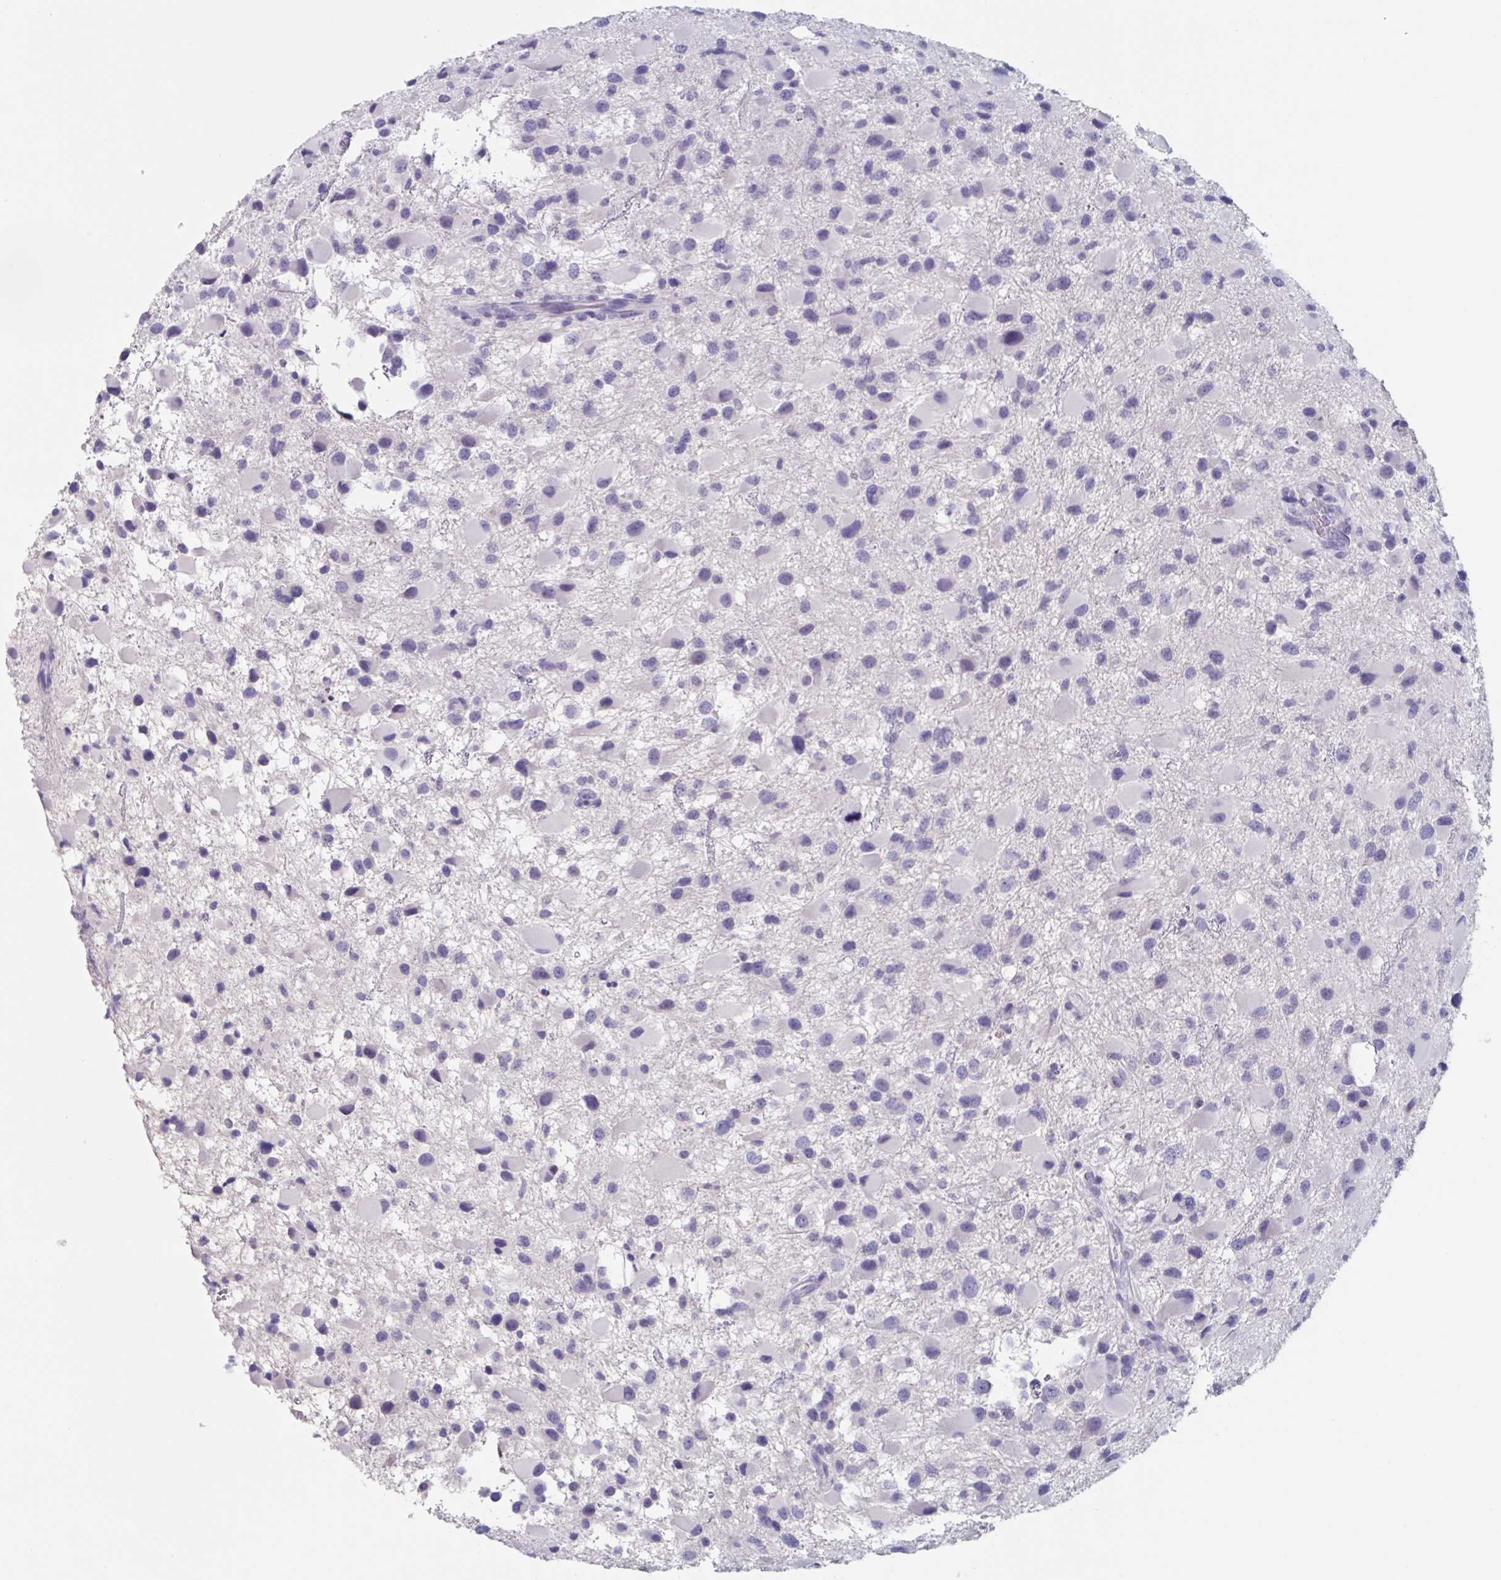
{"staining": {"intensity": "negative", "quantity": "none", "location": "none"}, "tissue": "glioma", "cell_type": "Tumor cells", "image_type": "cancer", "snomed": [{"axis": "morphology", "description": "Glioma, malignant, High grade"}, {"axis": "topography", "description": "Brain"}], "caption": "This is an IHC image of malignant glioma (high-grade). There is no expression in tumor cells.", "gene": "NDUFC2", "patient": {"sex": "female", "age": 40}}